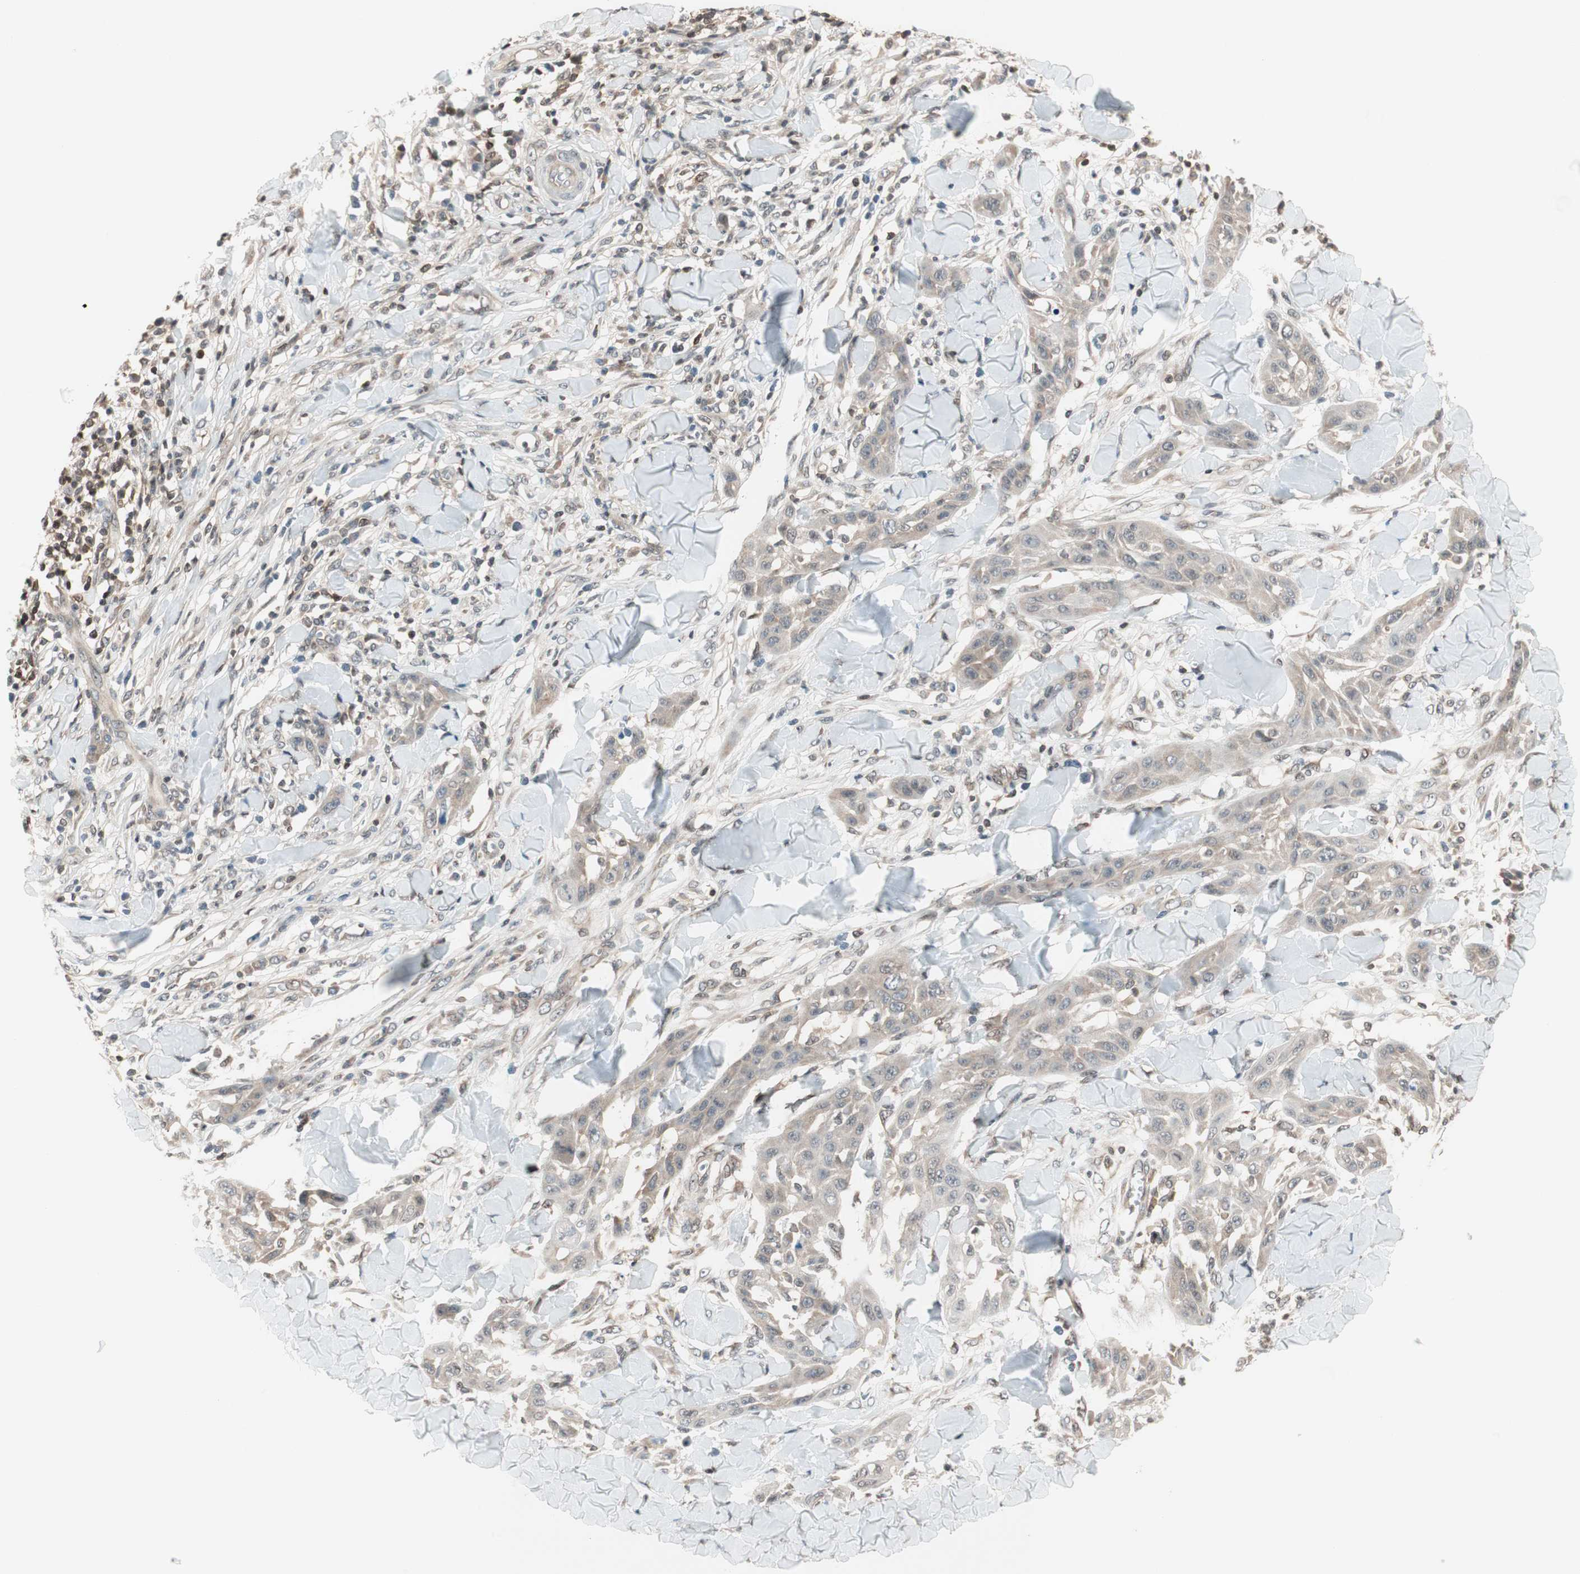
{"staining": {"intensity": "weak", "quantity": "<25%", "location": "cytoplasmic/membranous"}, "tissue": "skin cancer", "cell_type": "Tumor cells", "image_type": "cancer", "snomed": [{"axis": "morphology", "description": "Squamous cell carcinoma, NOS"}, {"axis": "topography", "description": "Skin"}], "caption": "This micrograph is of skin cancer stained with immunohistochemistry (IHC) to label a protein in brown with the nuclei are counter-stained blue. There is no positivity in tumor cells.", "gene": "UBE2I", "patient": {"sex": "male", "age": 24}}